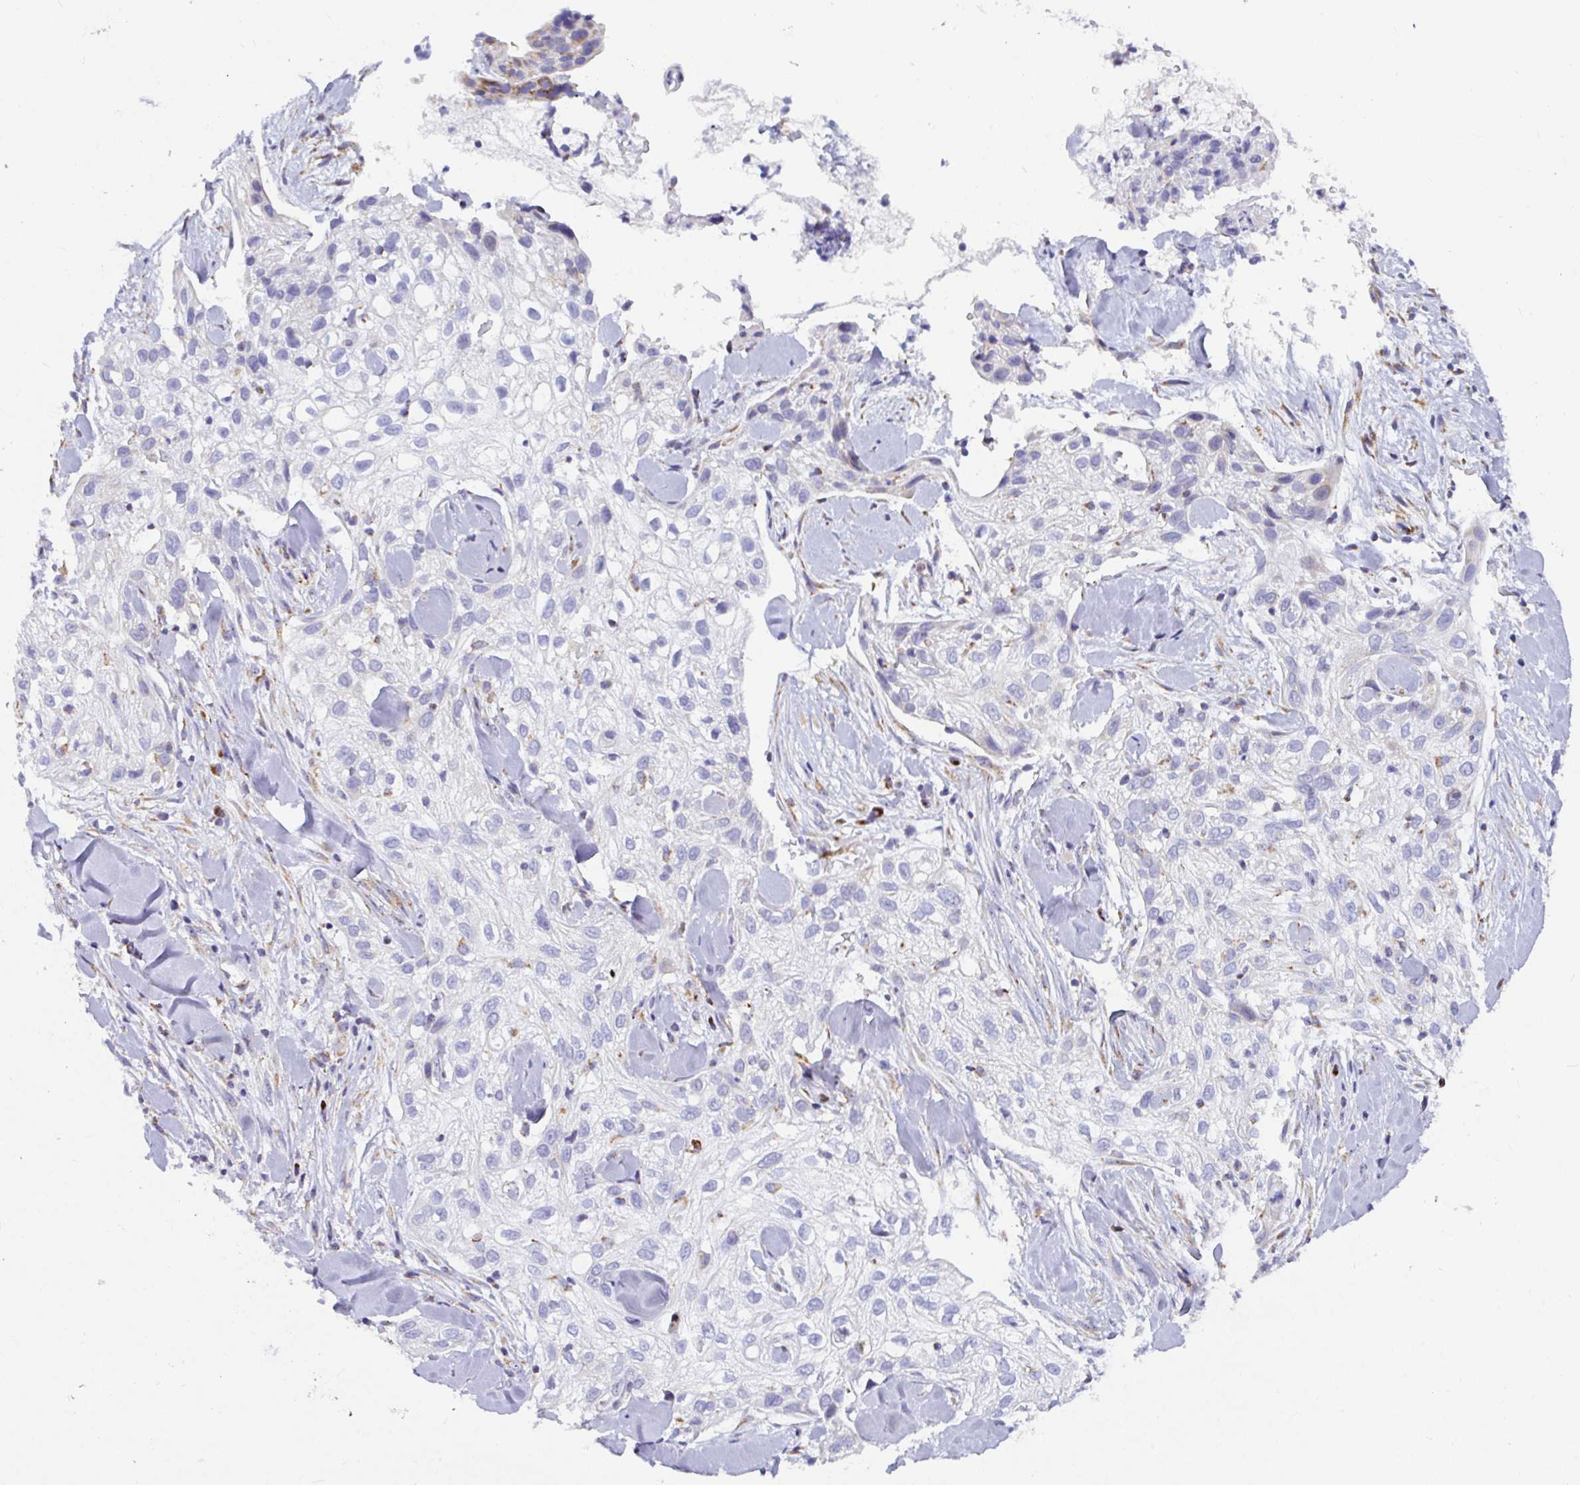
{"staining": {"intensity": "negative", "quantity": "none", "location": "none"}, "tissue": "skin cancer", "cell_type": "Tumor cells", "image_type": "cancer", "snomed": [{"axis": "morphology", "description": "Squamous cell carcinoma, NOS"}, {"axis": "topography", "description": "Skin"}], "caption": "IHC micrograph of skin squamous cell carcinoma stained for a protein (brown), which reveals no staining in tumor cells. (Immunohistochemistry (ihc), brightfield microscopy, high magnification).", "gene": "ATP5MJ", "patient": {"sex": "male", "age": 82}}